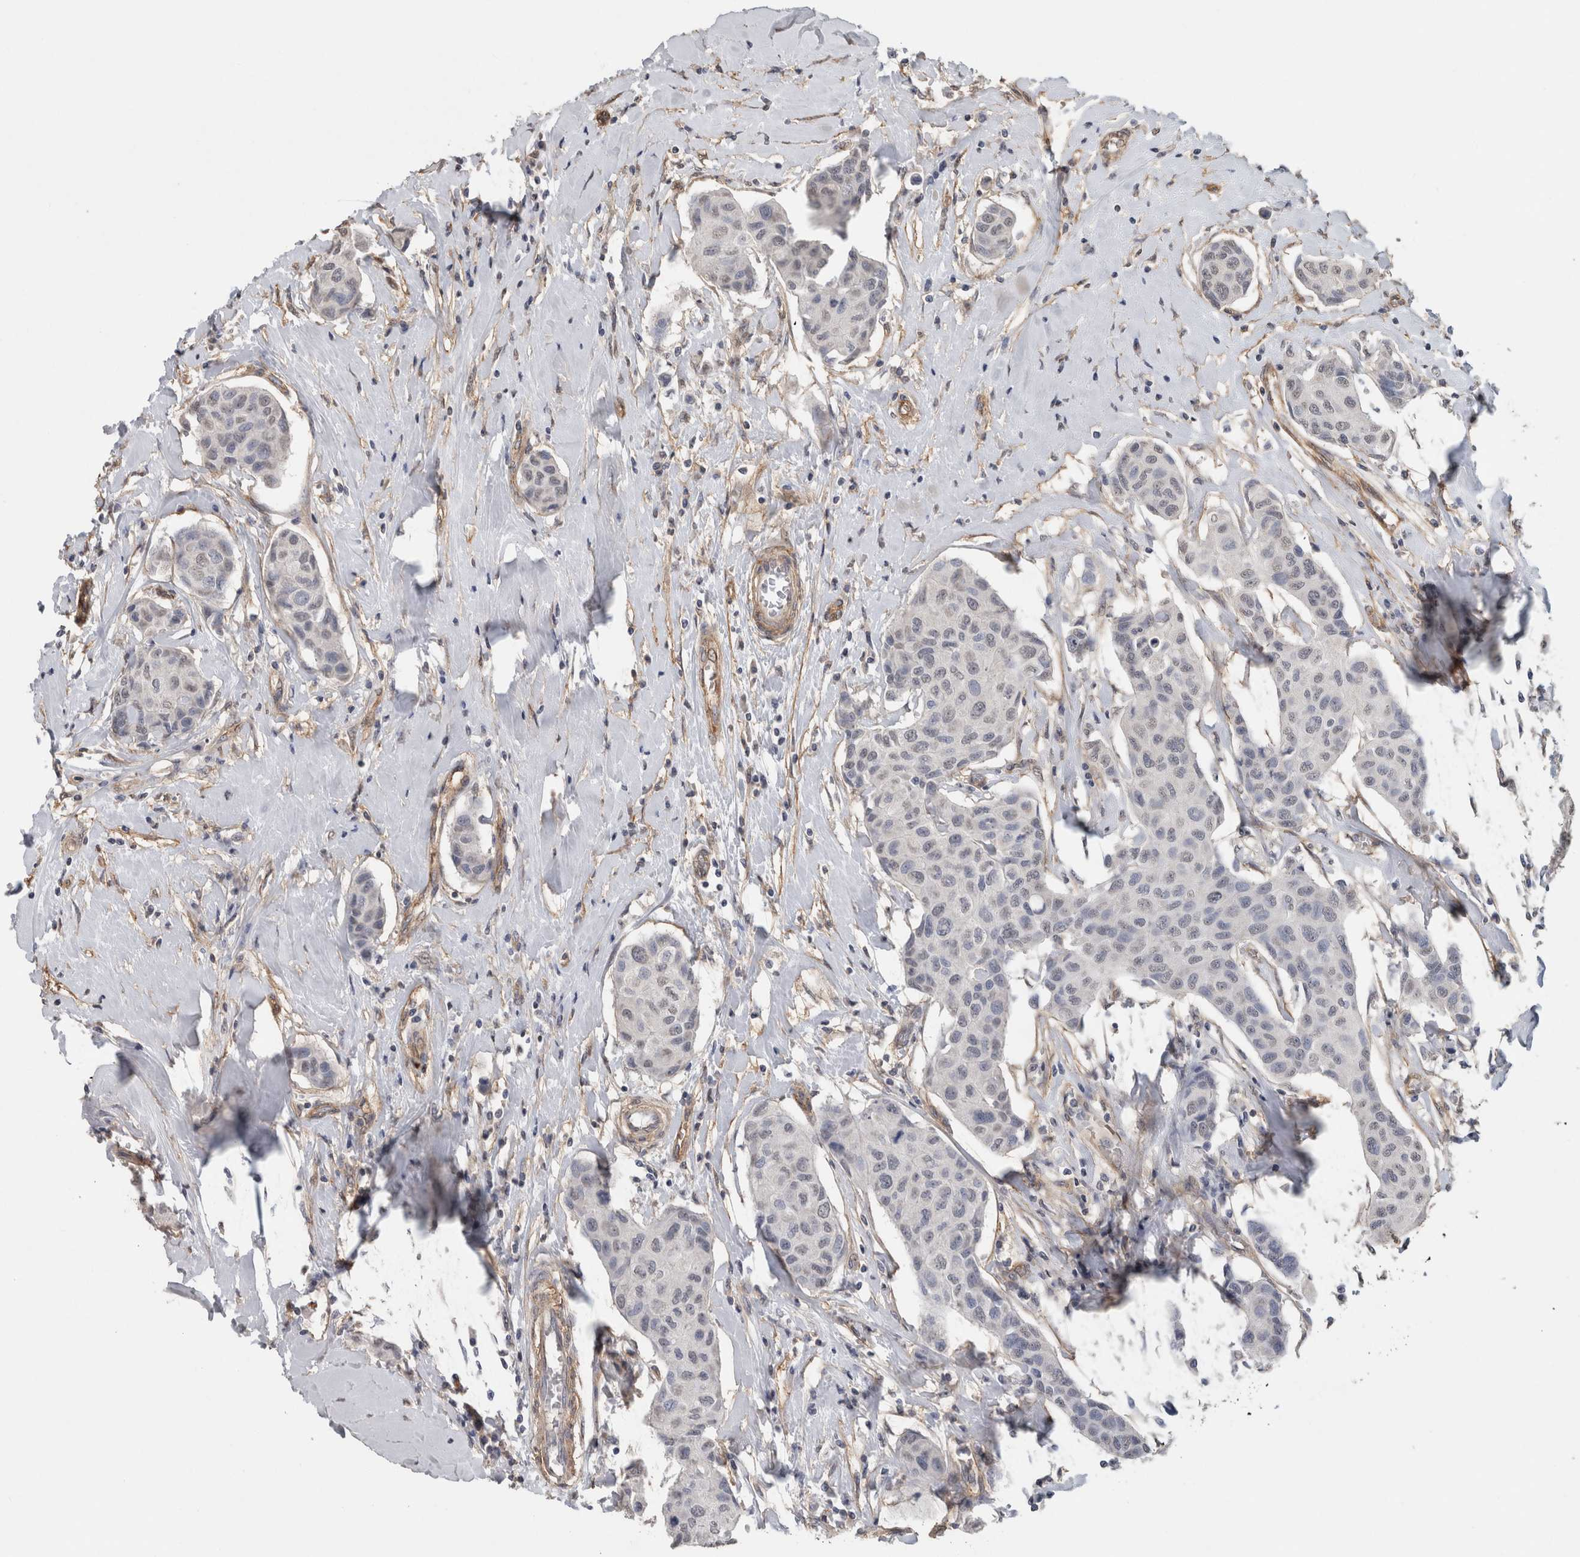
{"staining": {"intensity": "negative", "quantity": "none", "location": "none"}, "tissue": "breast cancer", "cell_type": "Tumor cells", "image_type": "cancer", "snomed": [{"axis": "morphology", "description": "Duct carcinoma"}, {"axis": "topography", "description": "Breast"}], "caption": "The micrograph shows no significant staining in tumor cells of invasive ductal carcinoma (breast).", "gene": "RECK", "patient": {"sex": "female", "age": 80}}